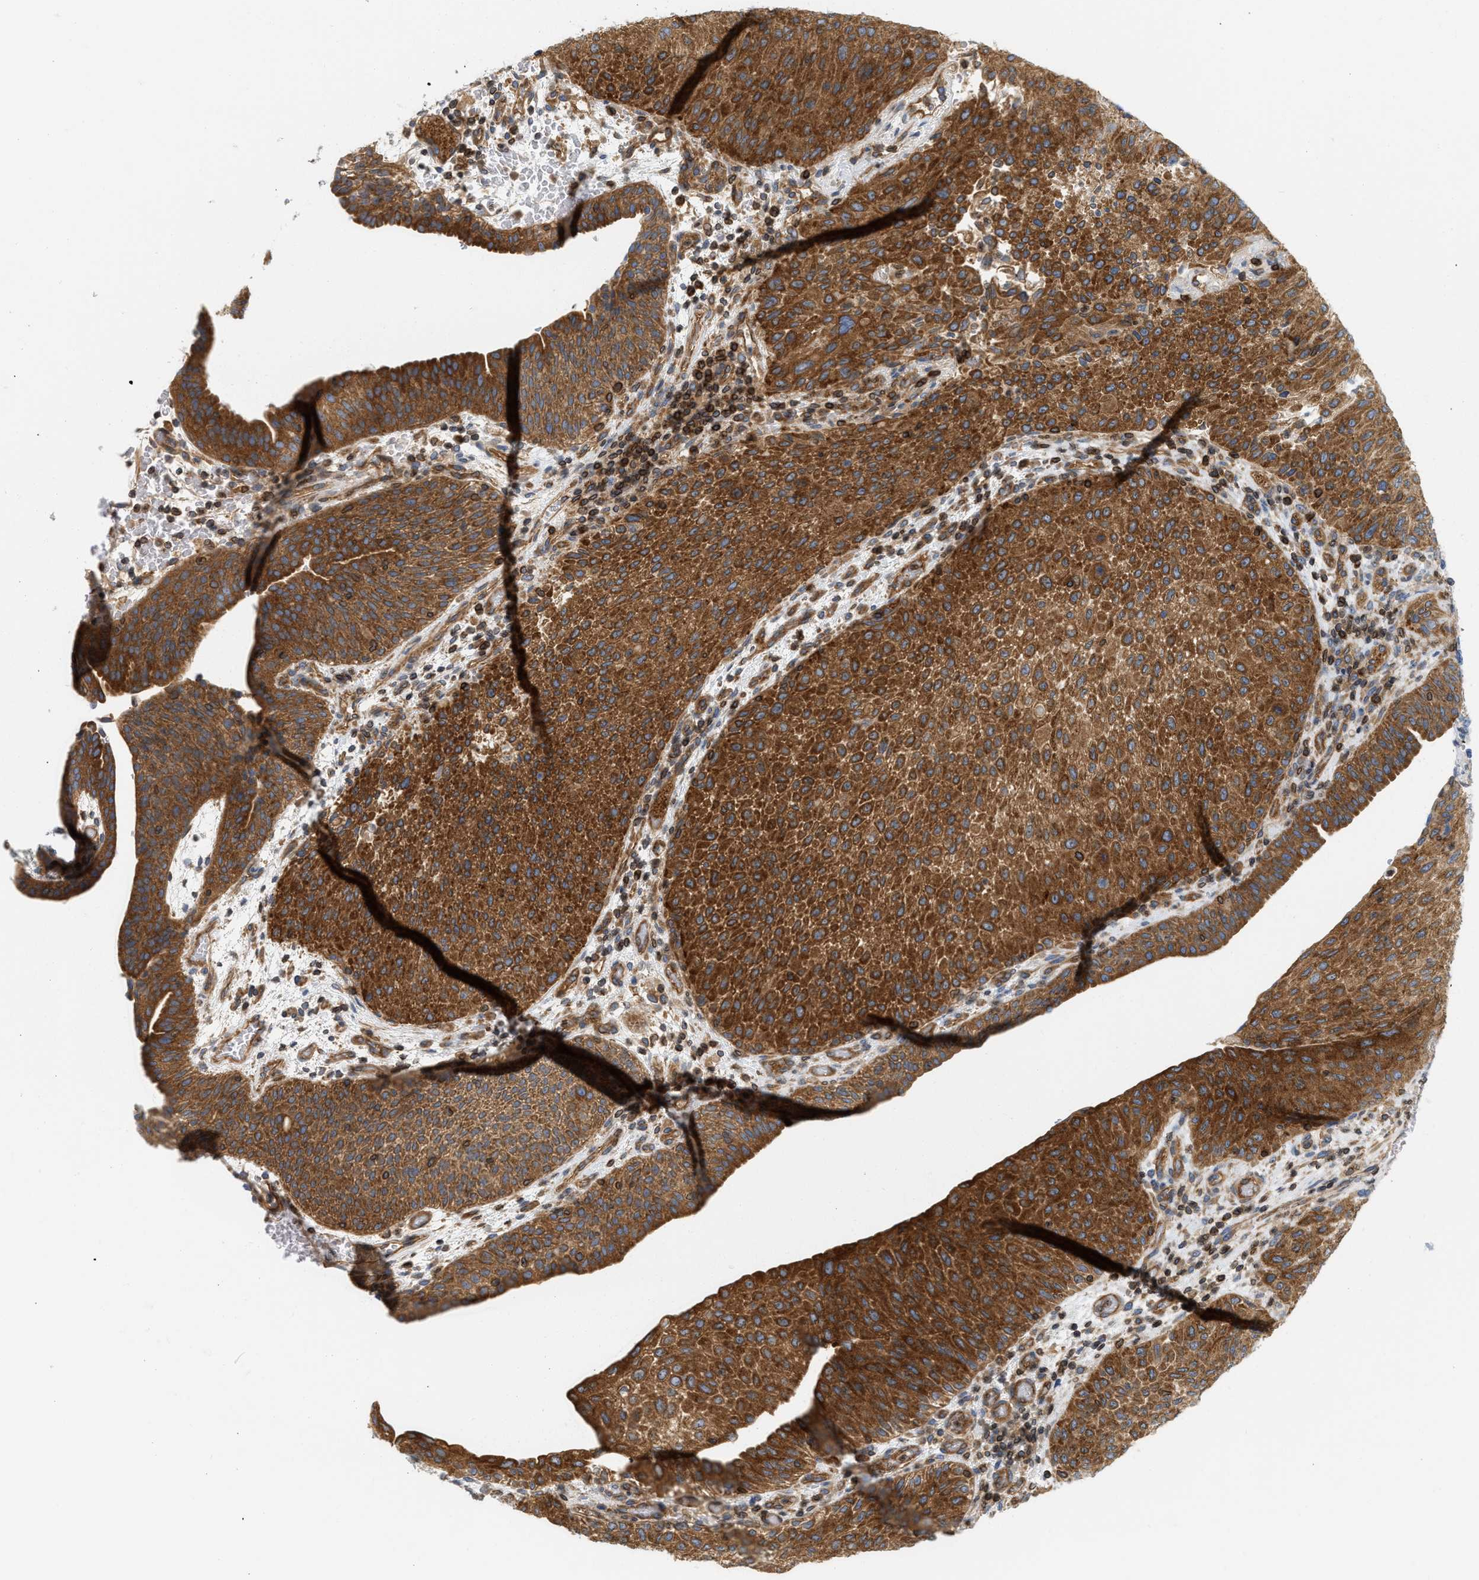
{"staining": {"intensity": "strong", "quantity": ">75%", "location": "cytoplasmic/membranous"}, "tissue": "urothelial cancer", "cell_type": "Tumor cells", "image_type": "cancer", "snomed": [{"axis": "morphology", "description": "Urothelial carcinoma, Low grade"}, {"axis": "morphology", "description": "Urothelial carcinoma, High grade"}, {"axis": "topography", "description": "Urinary bladder"}], "caption": "Urothelial cancer stained for a protein (brown) displays strong cytoplasmic/membranous positive expression in about >75% of tumor cells.", "gene": "STRN", "patient": {"sex": "male", "age": 35}}